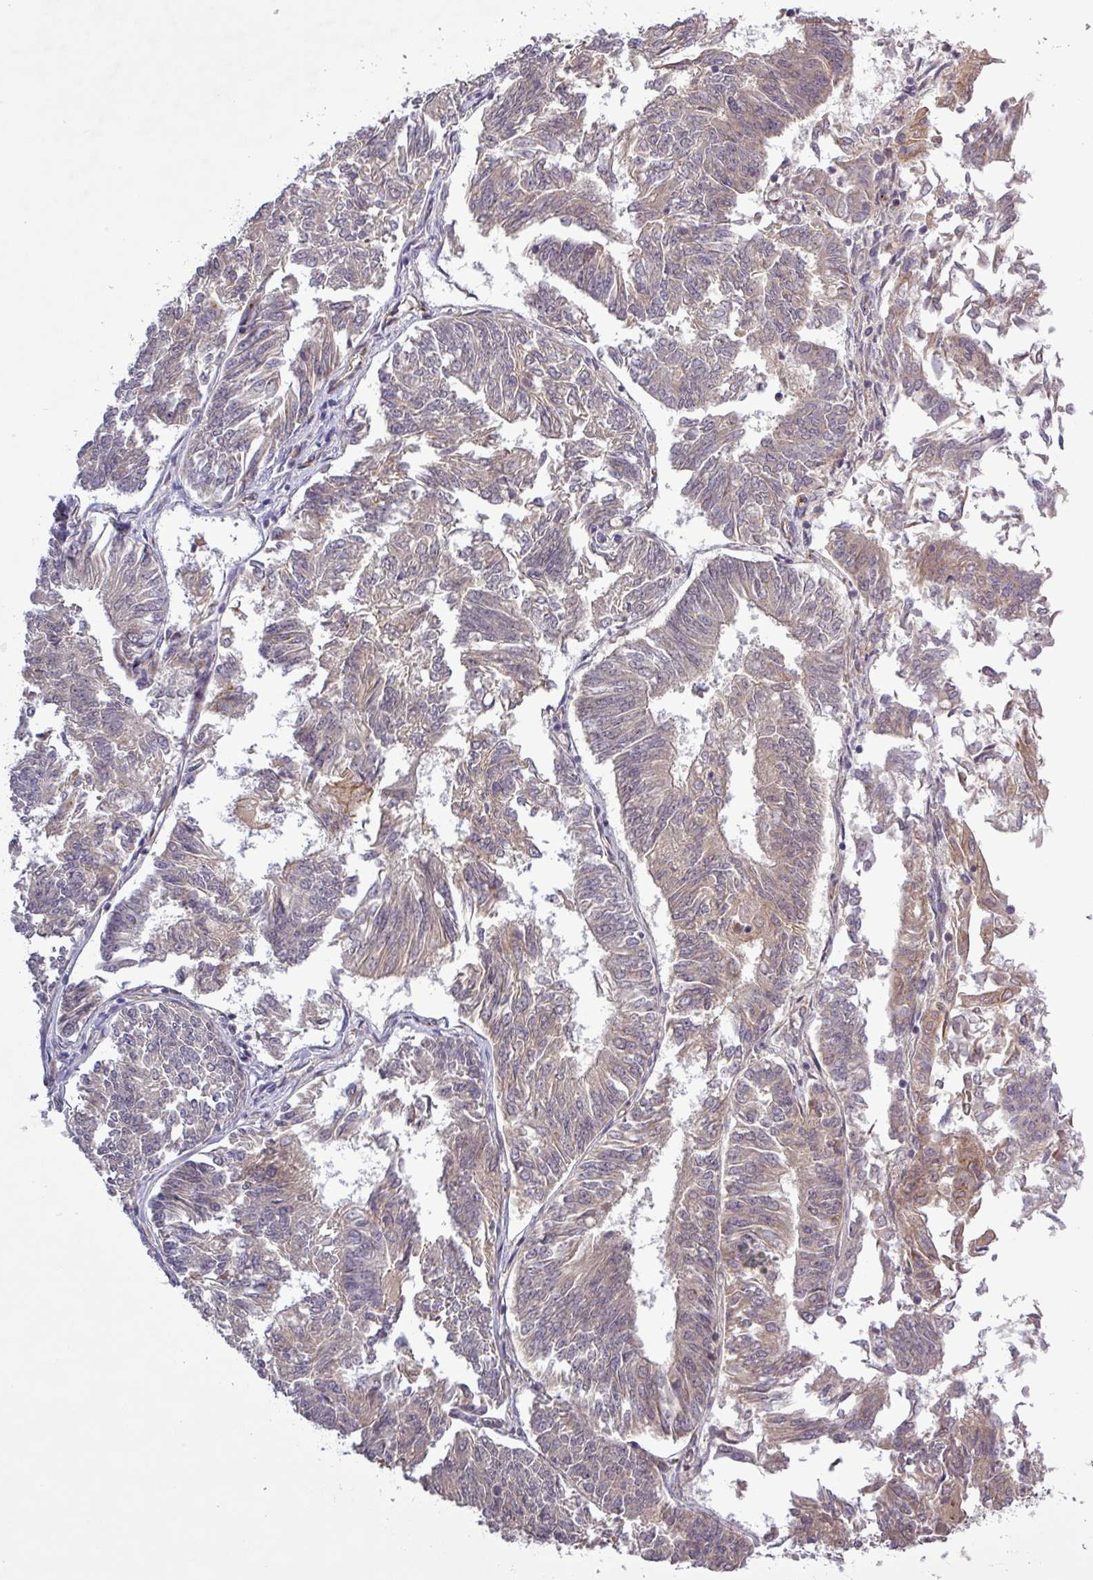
{"staining": {"intensity": "weak", "quantity": "<25%", "location": "cytoplasmic/membranous"}, "tissue": "endometrial cancer", "cell_type": "Tumor cells", "image_type": "cancer", "snomed": [{"axis": "morphology", "description": "Adenocarcinoma, NOS"}, {"axis": "topography", "description": "Endometrium"}], "caption": "This is a photomicrograph of IHC staining of endometrial adenocarcinoma, which shows no positivity in tumor cells.", "gene": "PCDH1", "patient": {"sex": "female", "age": 58}}